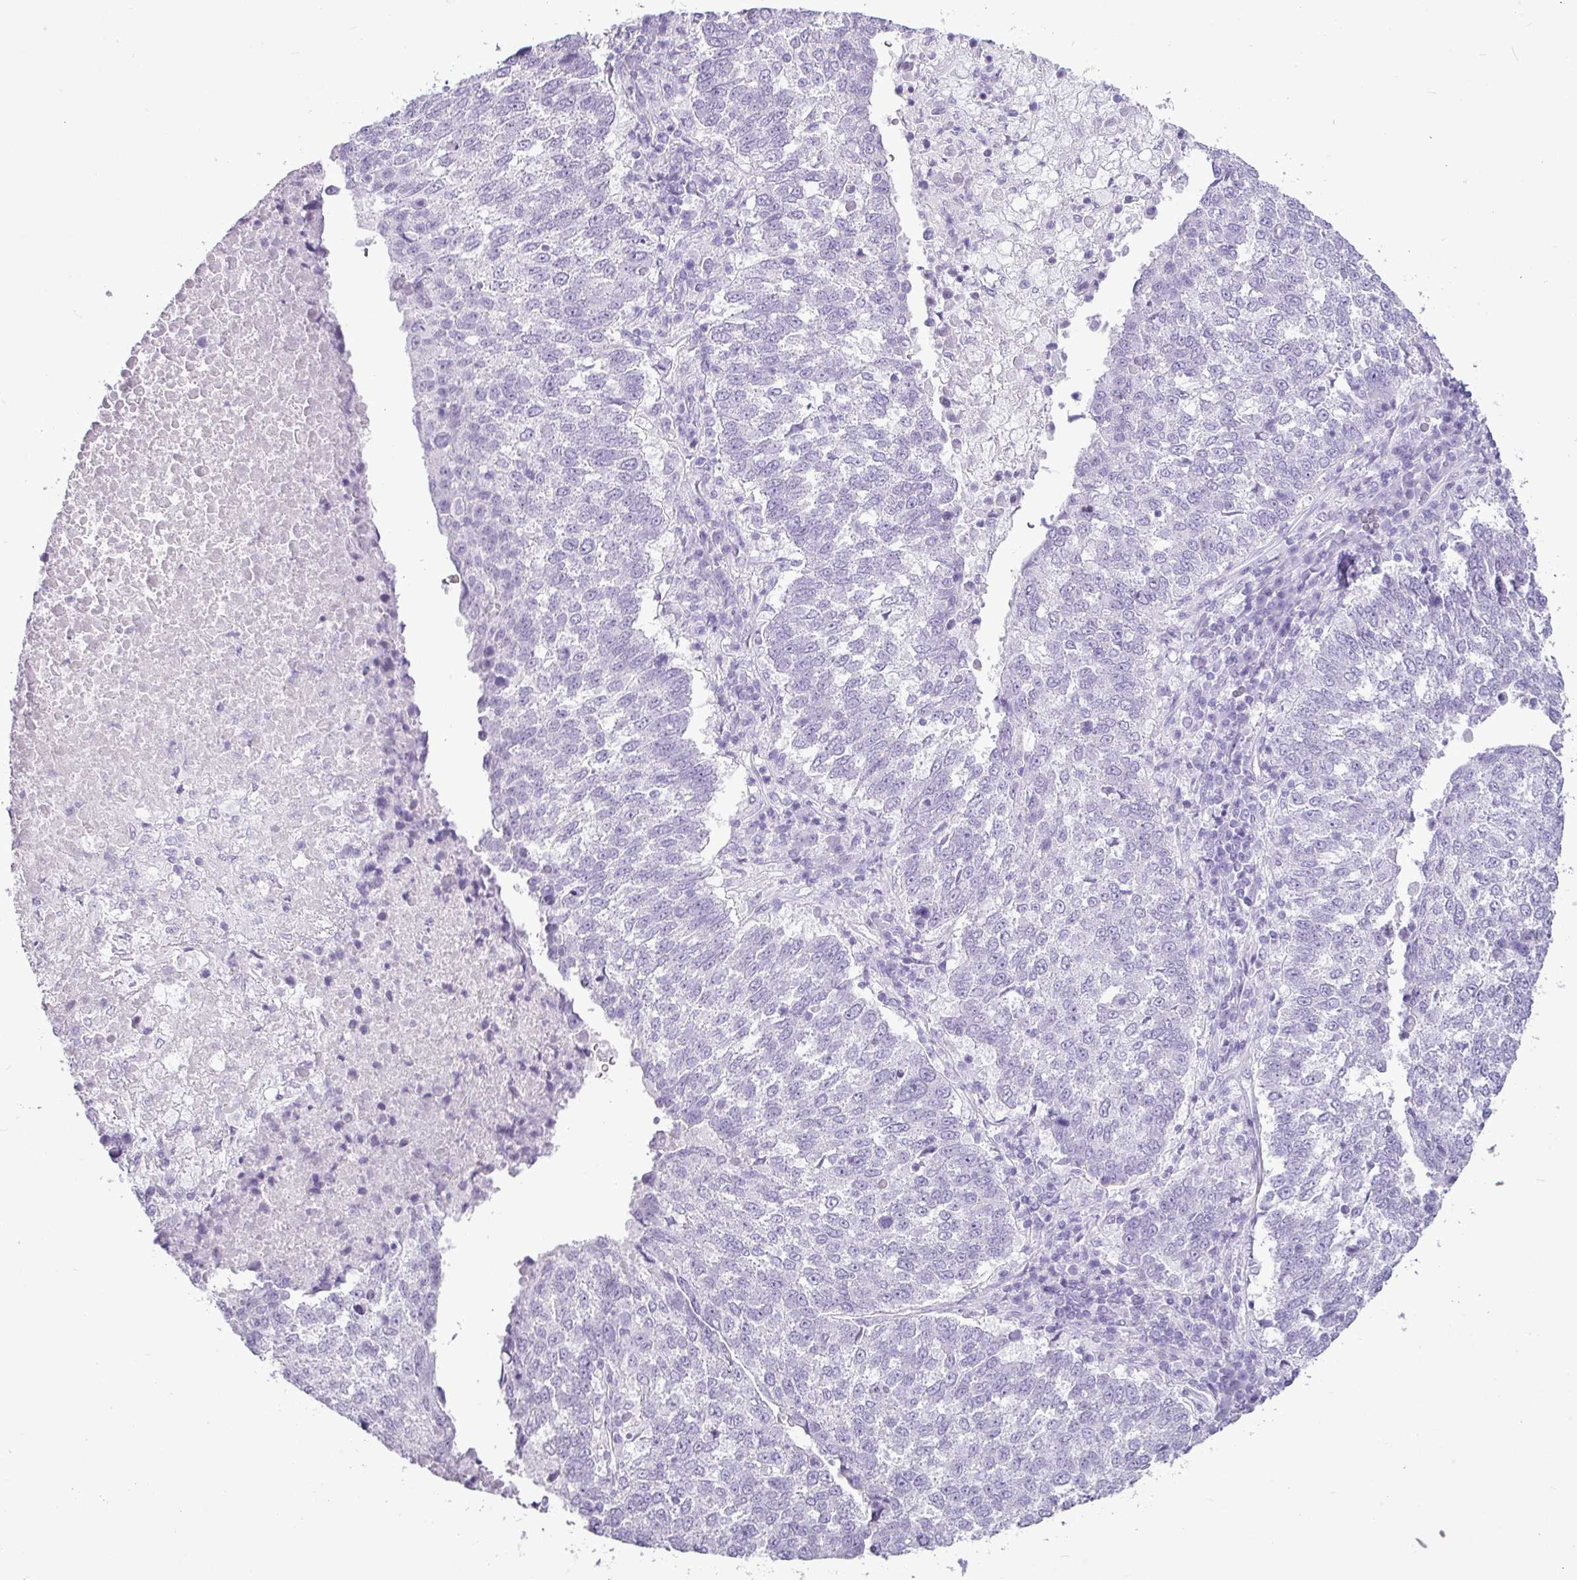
{"staining": {"intensity": "negative", "quantity": "none", "location": "none"}, "tissue": "lung cancer", "cell_type": "Tumor cells", "image_type": "cancer", "snomed": [{"axis": "morphology", "description": "Squamous cell carcinoma, NOS"}, {"axis": "topography", "description": "Lung"}], "caption": "Photomicrograph shows no protein staining in tumor cells of lung cancer tissue.", "gene": "AMY1B", "patient": {"sex": "male", "age": 73}}